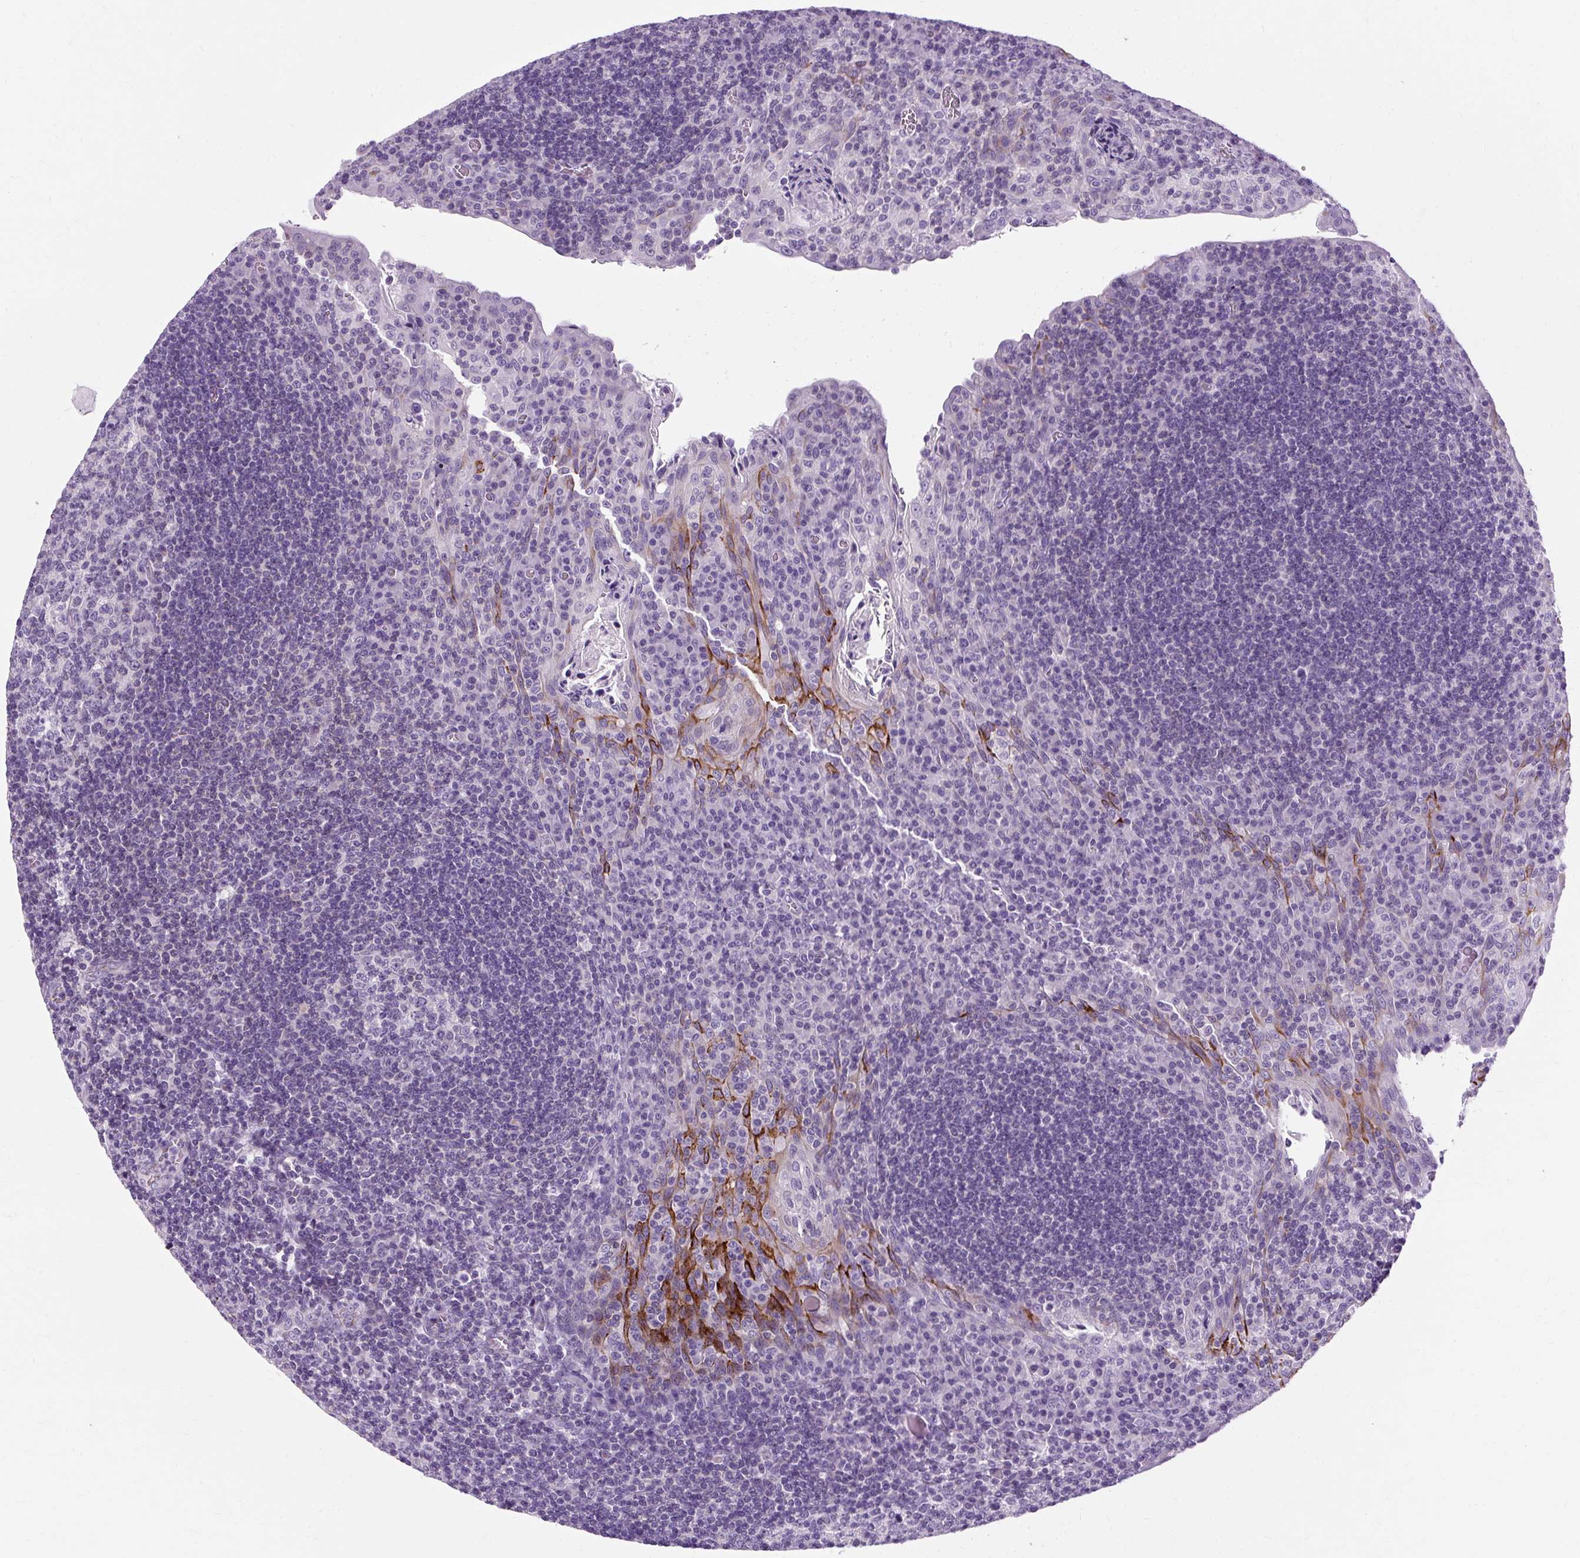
{"staining": {"intensity": "negative", "quantity": "none", "location": "none"}, "tissue": "tonsil", "cell_type": "Germinal center cells", "image_type": "normal", "snomed": [{"axis": "morphology", "description": "Normal tissue, NOS"}, {"axis": "topography", "description": "Tonsil"}], "caption": "Histopathology image shows no protein expression in germinal center cells of benign tonsil.", "gene": "B3GNT4", "patient": {"sex": "male", "age": 17}}